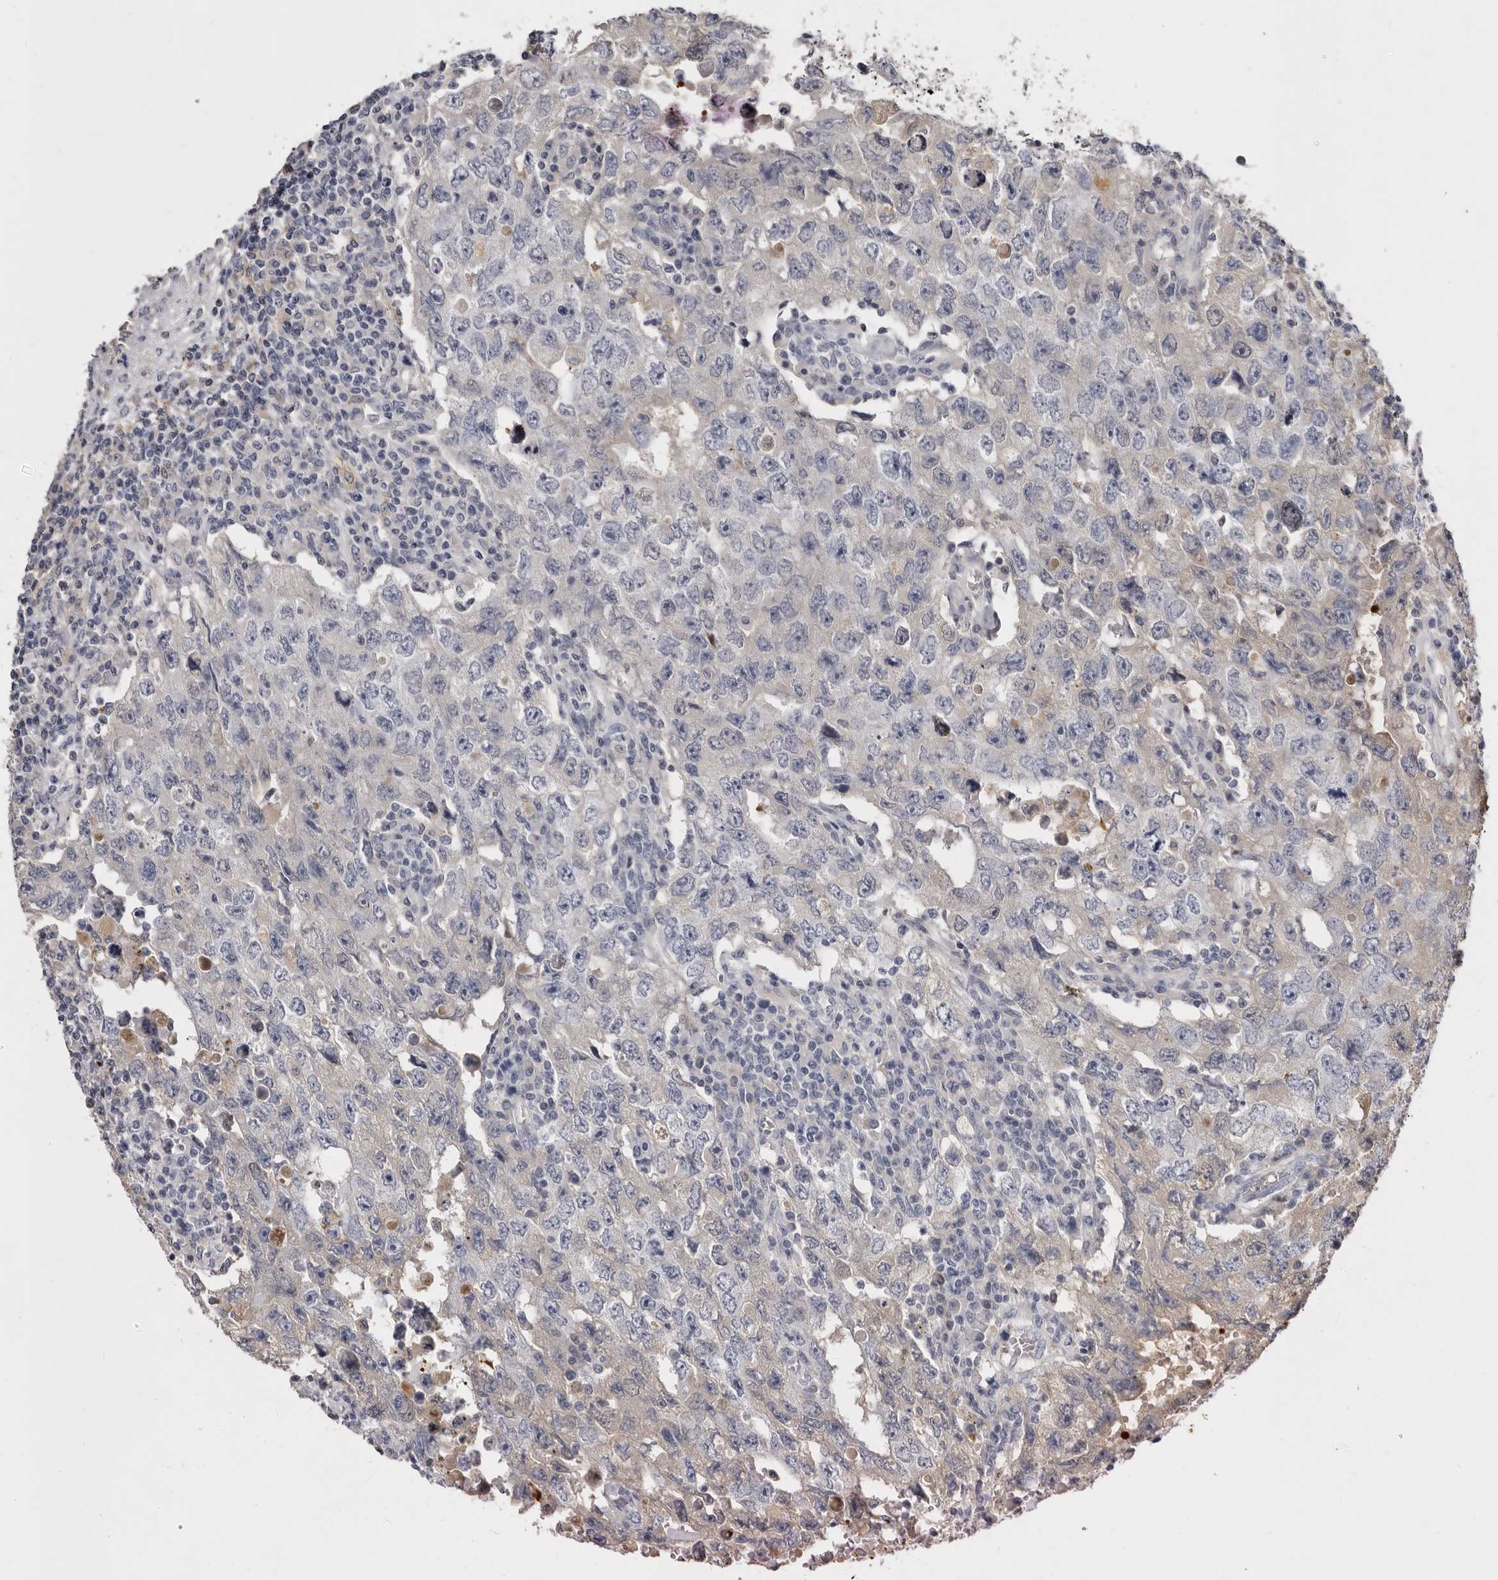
{"staining": {"intensity": "negative", "quantity": "none", "location": "none"}, "tissue": "testis cancer", "cell_type": "Tumor cells", "image_type": "cancer", "snomed": [{"axis": "morphology", "description": "Carcinoma, Embryonal, NOS"}, {"axis": "topography", "description": "Testis"}], "caption": "IHC photomicrograph of human embryonal carcinoma (testis) stained for a protein (brown), which displays no staining in tumor cells.", "gene": "KLHL38", "patient": {"sex": "male", "age": 26}}